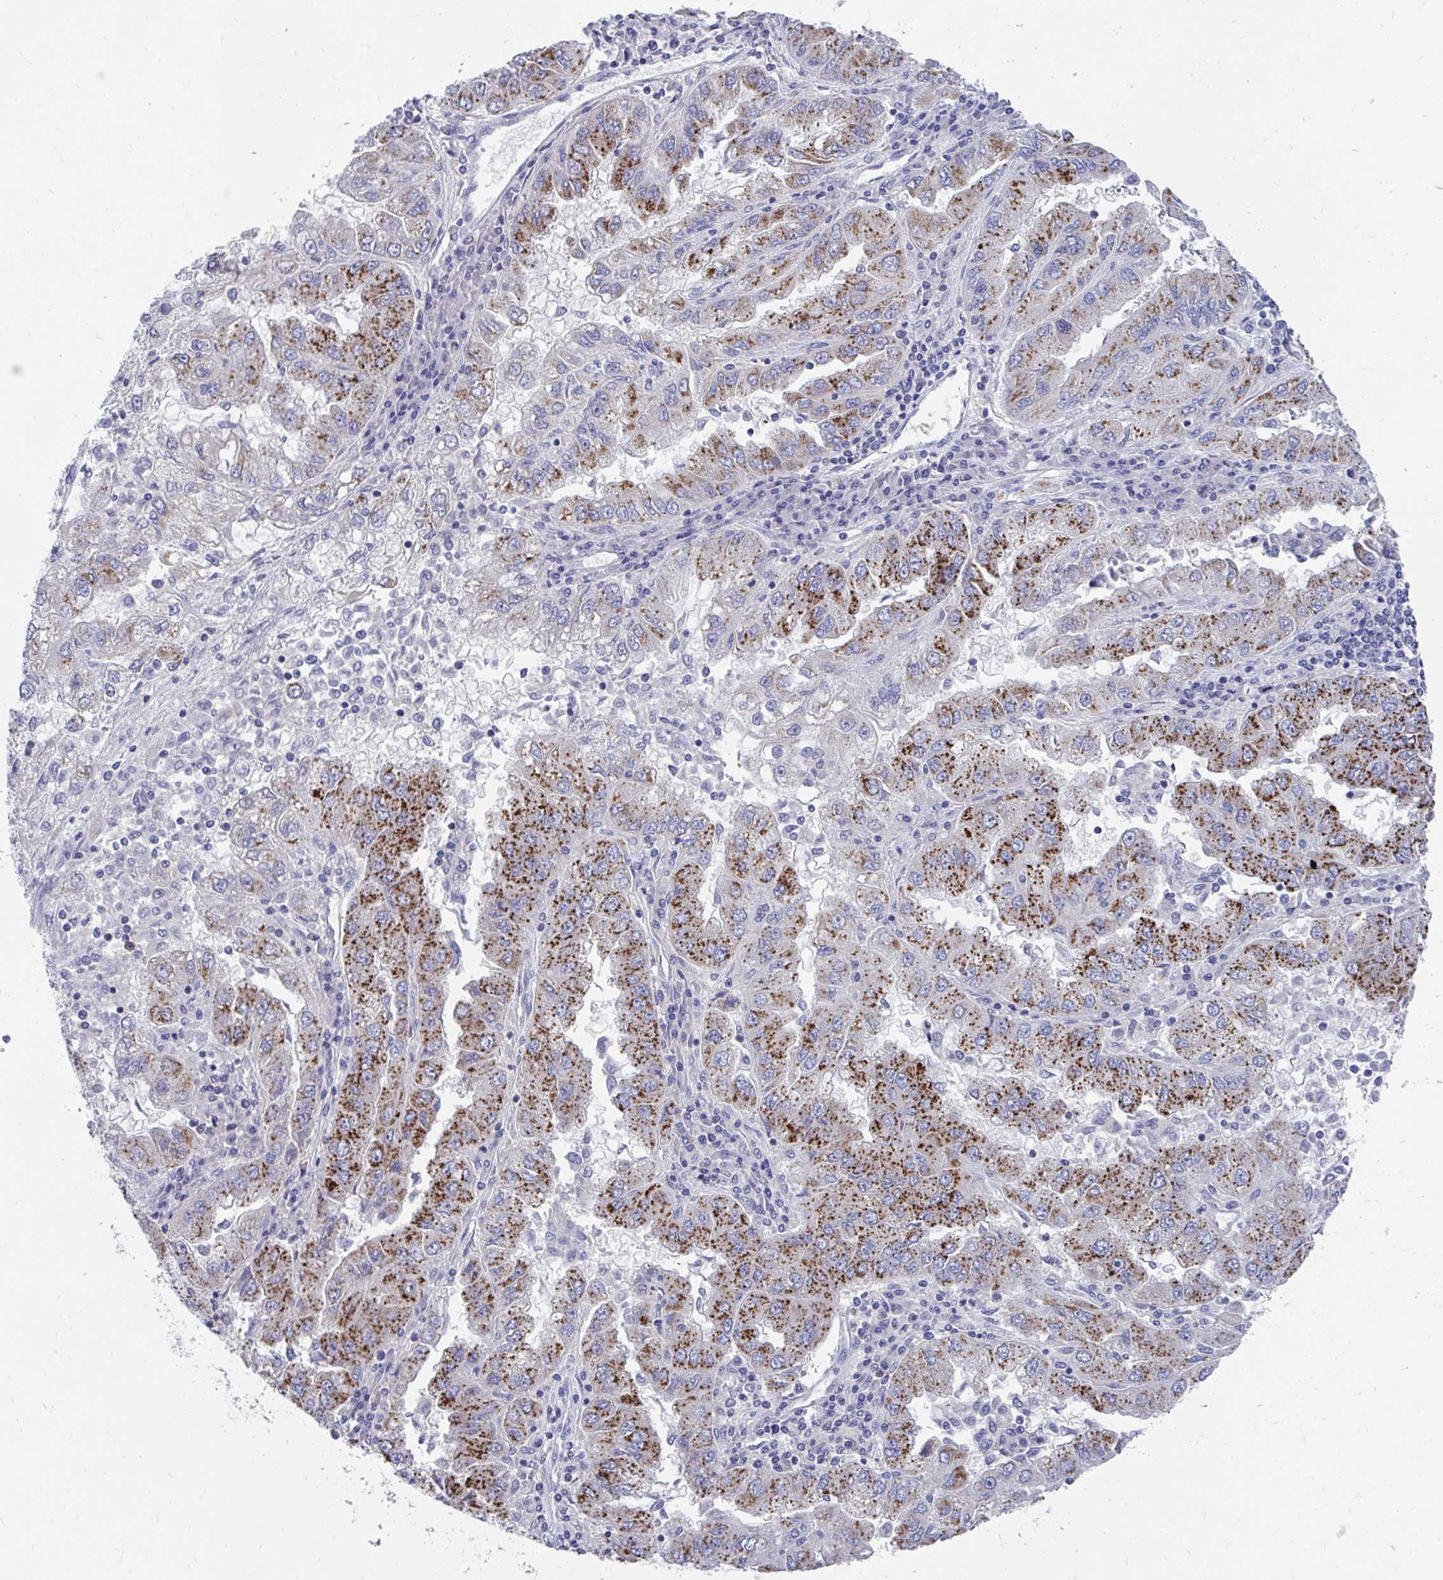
{"staining": {"intensity": "strong", "quantity": "25%-75%", "location": "cytoplasmic/membranous"}, "tissue": "lung cancer", "cell_type": "Tumor cells", "image_type": "cancer", "snomed": [{"axis": "morphology", "description": "Adenocarcinoma, NOS"}, {"axis": "morphology", "description": "Adenocarcinoma primary or metastatic"}, {"axis": "topography", "description": "Lung"}], "caption": "Protein expression analysis of lung adenocarcinoma primary or metastatic exhibits strong cytoplasmic/membranous staining in approximately 25%-75% of tumor cells. The protein is shown in brown color, while the nuclei are stained blue.", "gene": "FHIP1B", "patient": {"sex": "male", "age": 74}}